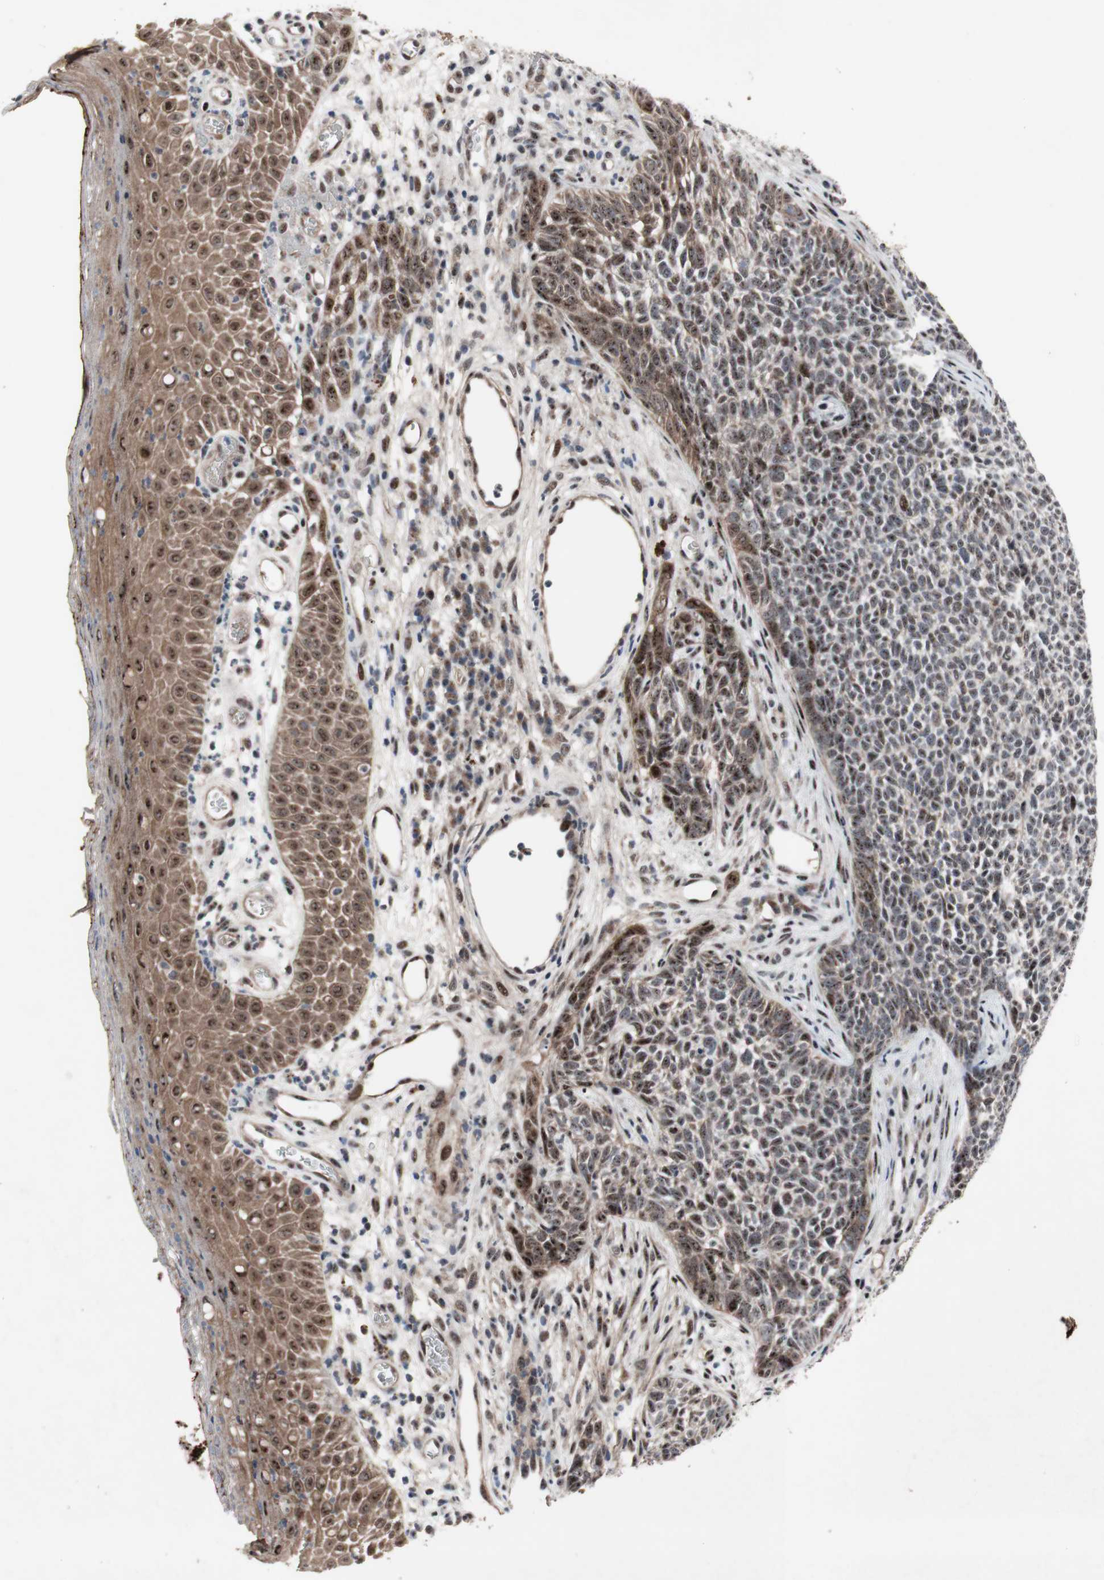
{"staining": {"intensity": "weak", "quantity": ">75%", "location": "cytoplasmic/membranous,nuclear"}, "tissue": "skin cancer", "cell_type": "Tumor cells", "image_type": "cancer", "snomed": [{"axis": "morphology", "description": "Basal cell carcinoma"}, {"axis": "topography", "description": "Skin"}], "caption": "Immunohistochemistry (IHC) histopathology image of human skin cancer (basal cell carcinoma) stained for a protein (brown), which exhibits low levels of weak cytoplasmic/membranous and nuclear staining in about >75% of tumor cells.", "gene": "SOX7", "patient": {"sex": "female", "age": 84}}